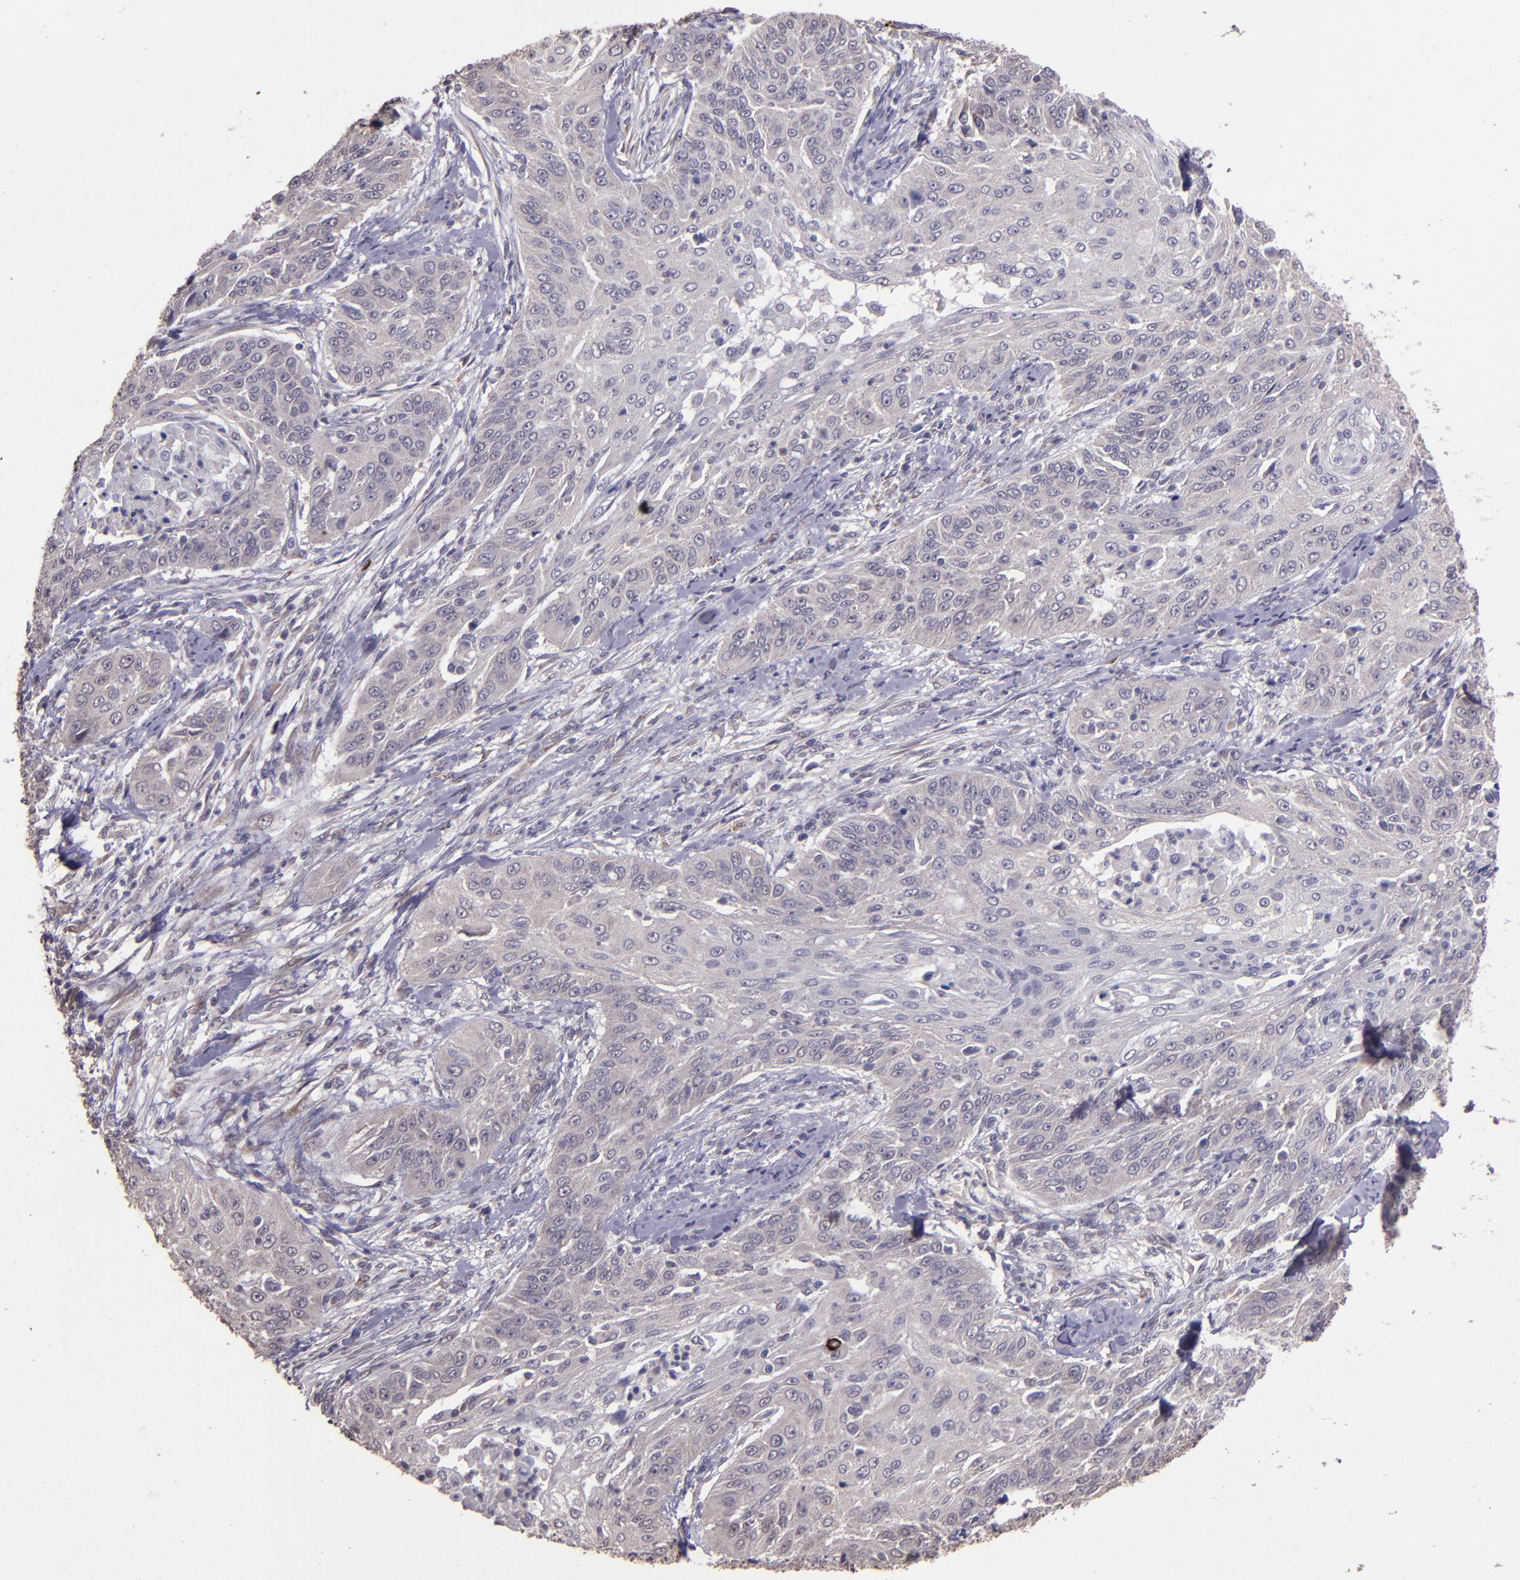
{"staining": {"intensity": "weak", "quantity": ">75%", "location": "cytoplasmic/membranous"}, "tissue": "cervical cancer", "cell_type": "Tumor cells", "image_type": "cancer", "snomed": [{"axis": "morphology", "description": "Squamous cell carcinoma, NOS"}, {"axis": "topography", "description": "Cervix"}], "caption": "This micrograph displays cervical cancer stained with IHC to label a protein in brown. The cytoplasmic/membranous of tumor cells show weak positivity for the protein. Nuclei are counter-stained blue.", "gene": "TAF7L", "patient": {"sex": "female", "age": 64}}